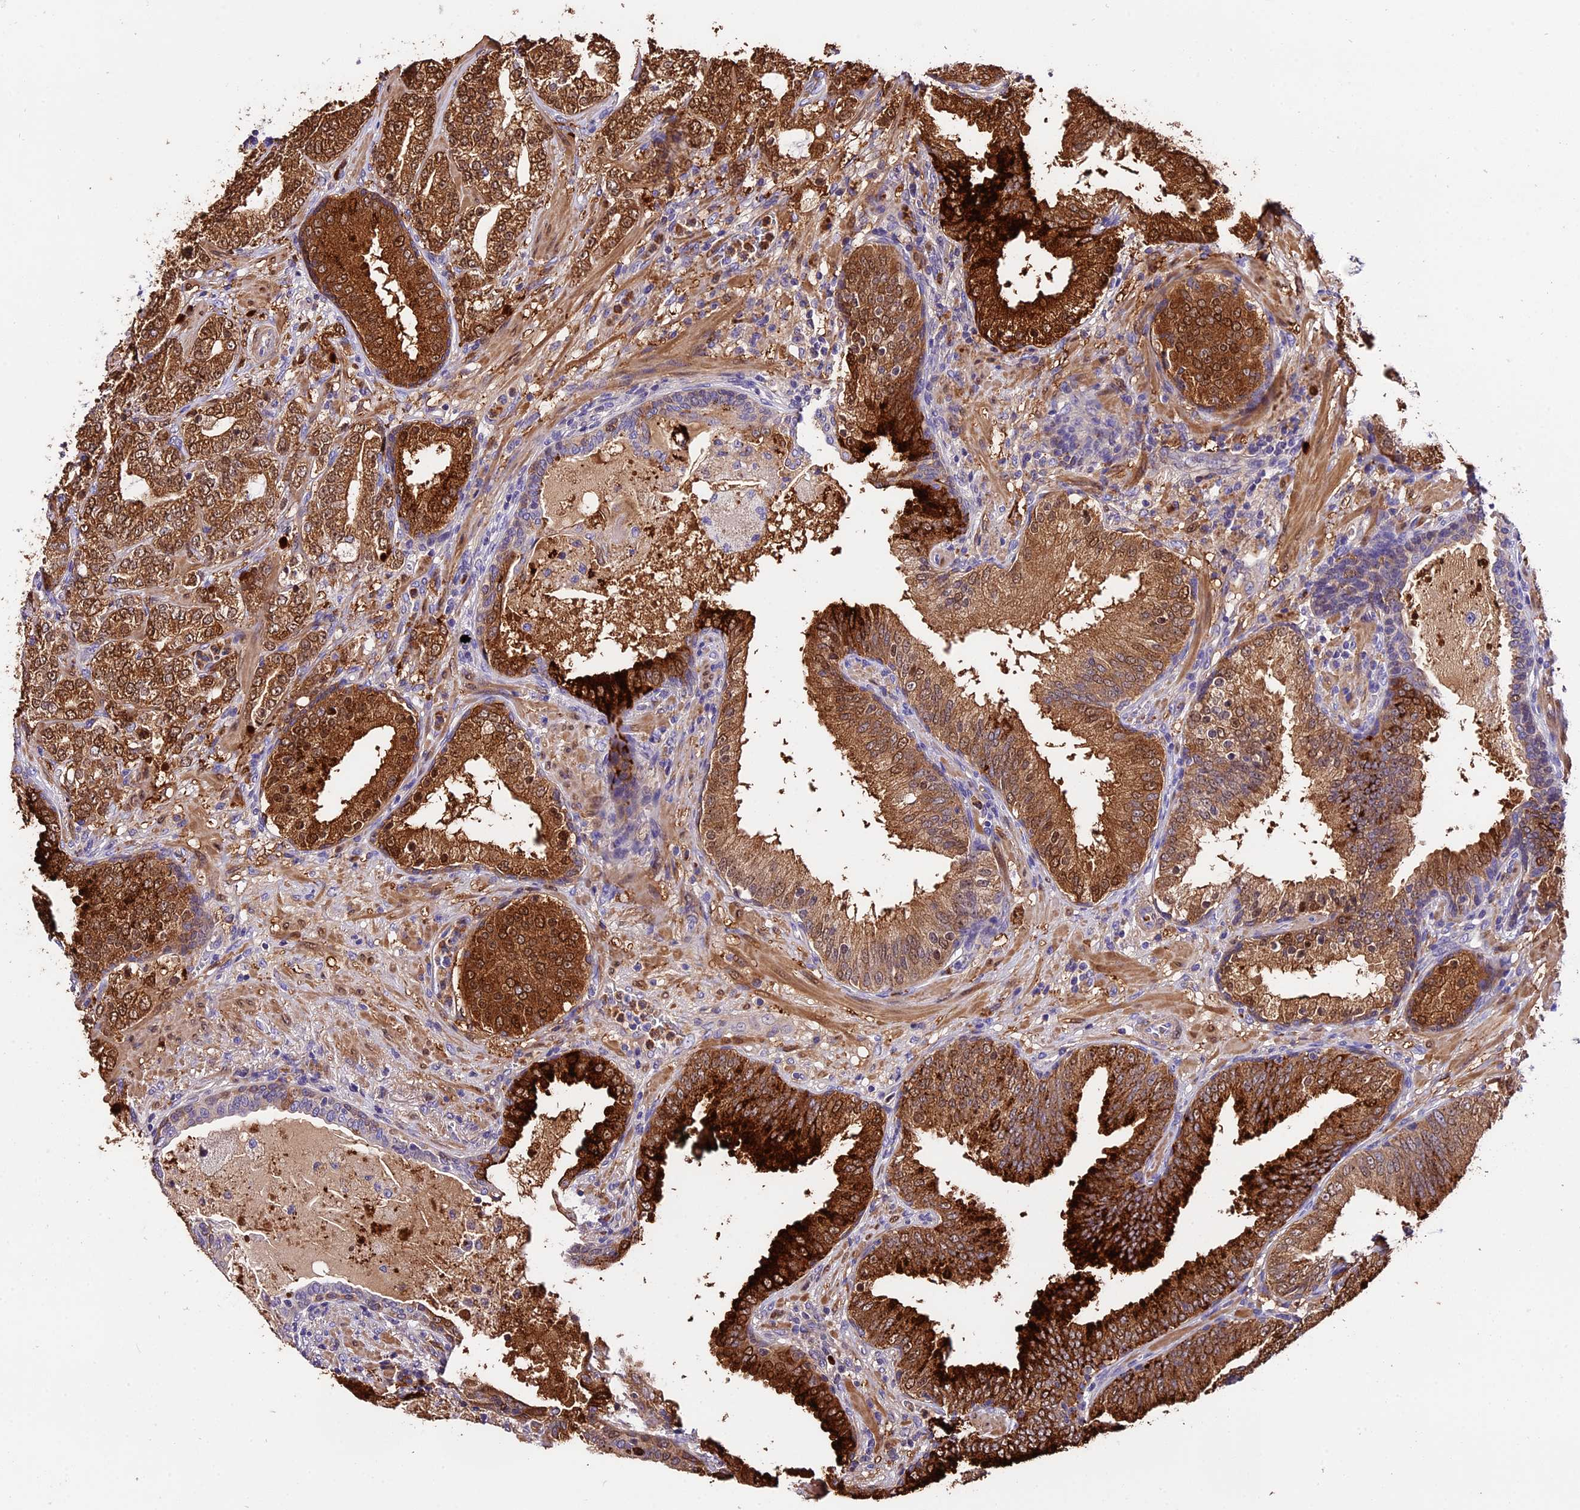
{"staining": {"intensity": "strong", "quantity": ">75%", "location": "cytoplasmic/membranous,nuclear"}, "tissue": "prostate cancer", "cell_type": "Tumor cells", "image_type": "cancer", "snomed": [{"axis": "morphology", "description": "Adenocarcinoma, High grade"}, {"axis": "topography", "description": "Prostate"}], "caption": "DAB immunohistochemical staining of human prostate cancer displays strong cytoplasmic/membranous and nuclear protein positivity in about >75% of tumor cells.", "gene": "MAP3K7CL", "patient": {"sex": "male", "age": 64}}